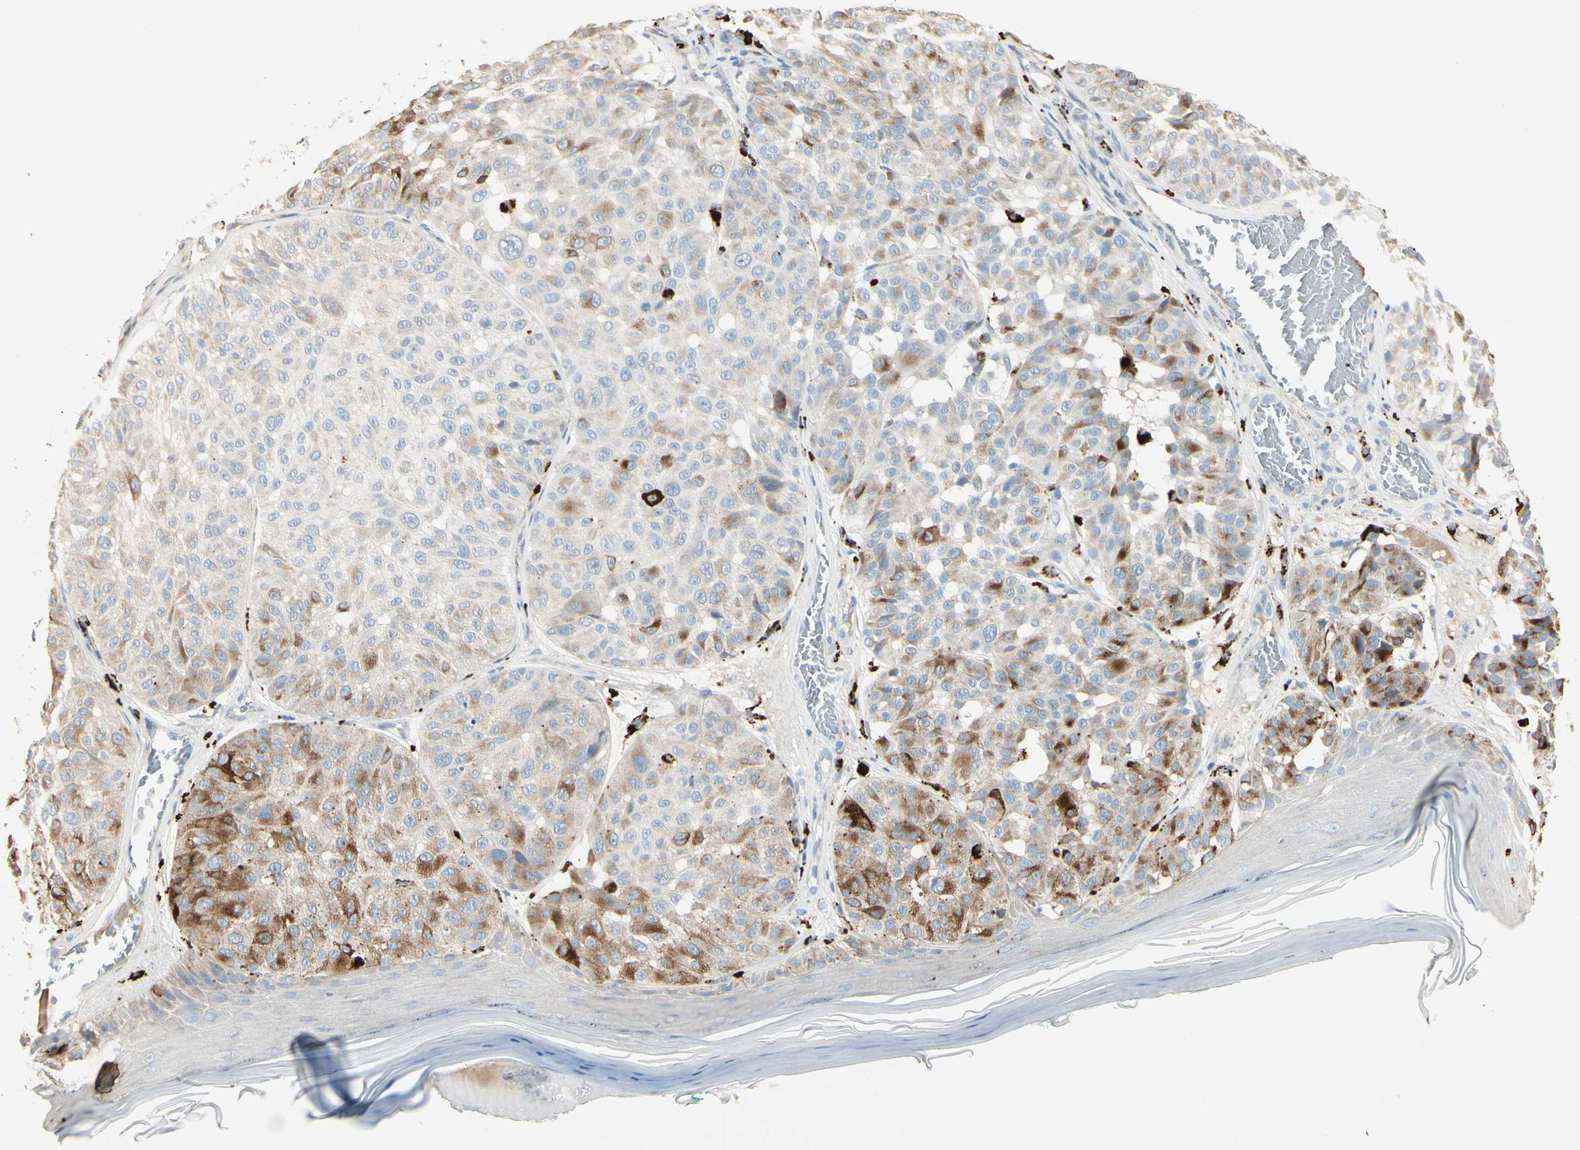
{"staining": {"intensity": "weak", "quantity": "25%-75%", "location": "cytoplasmic/membranous"}, "tissue": "melanoma", "cell_type": "Tumor cells", "image_type": "cancer", "snomed": [{"axis": "morphology", "description": "Malignant melanoma, NOS"}, {"axis": "topography", "description": "Skin"}], "caption": "Immunohistochemical staining of human melanoma displays low levels of weak cytoplasmic/membranous protein staining in approximately 25%-75% of tumor cells. The protein is shown in brown color, while the nuclei are stained blue.", "gene": "ANGPTL1", "patient": {"sex": "female", "age": 46}}